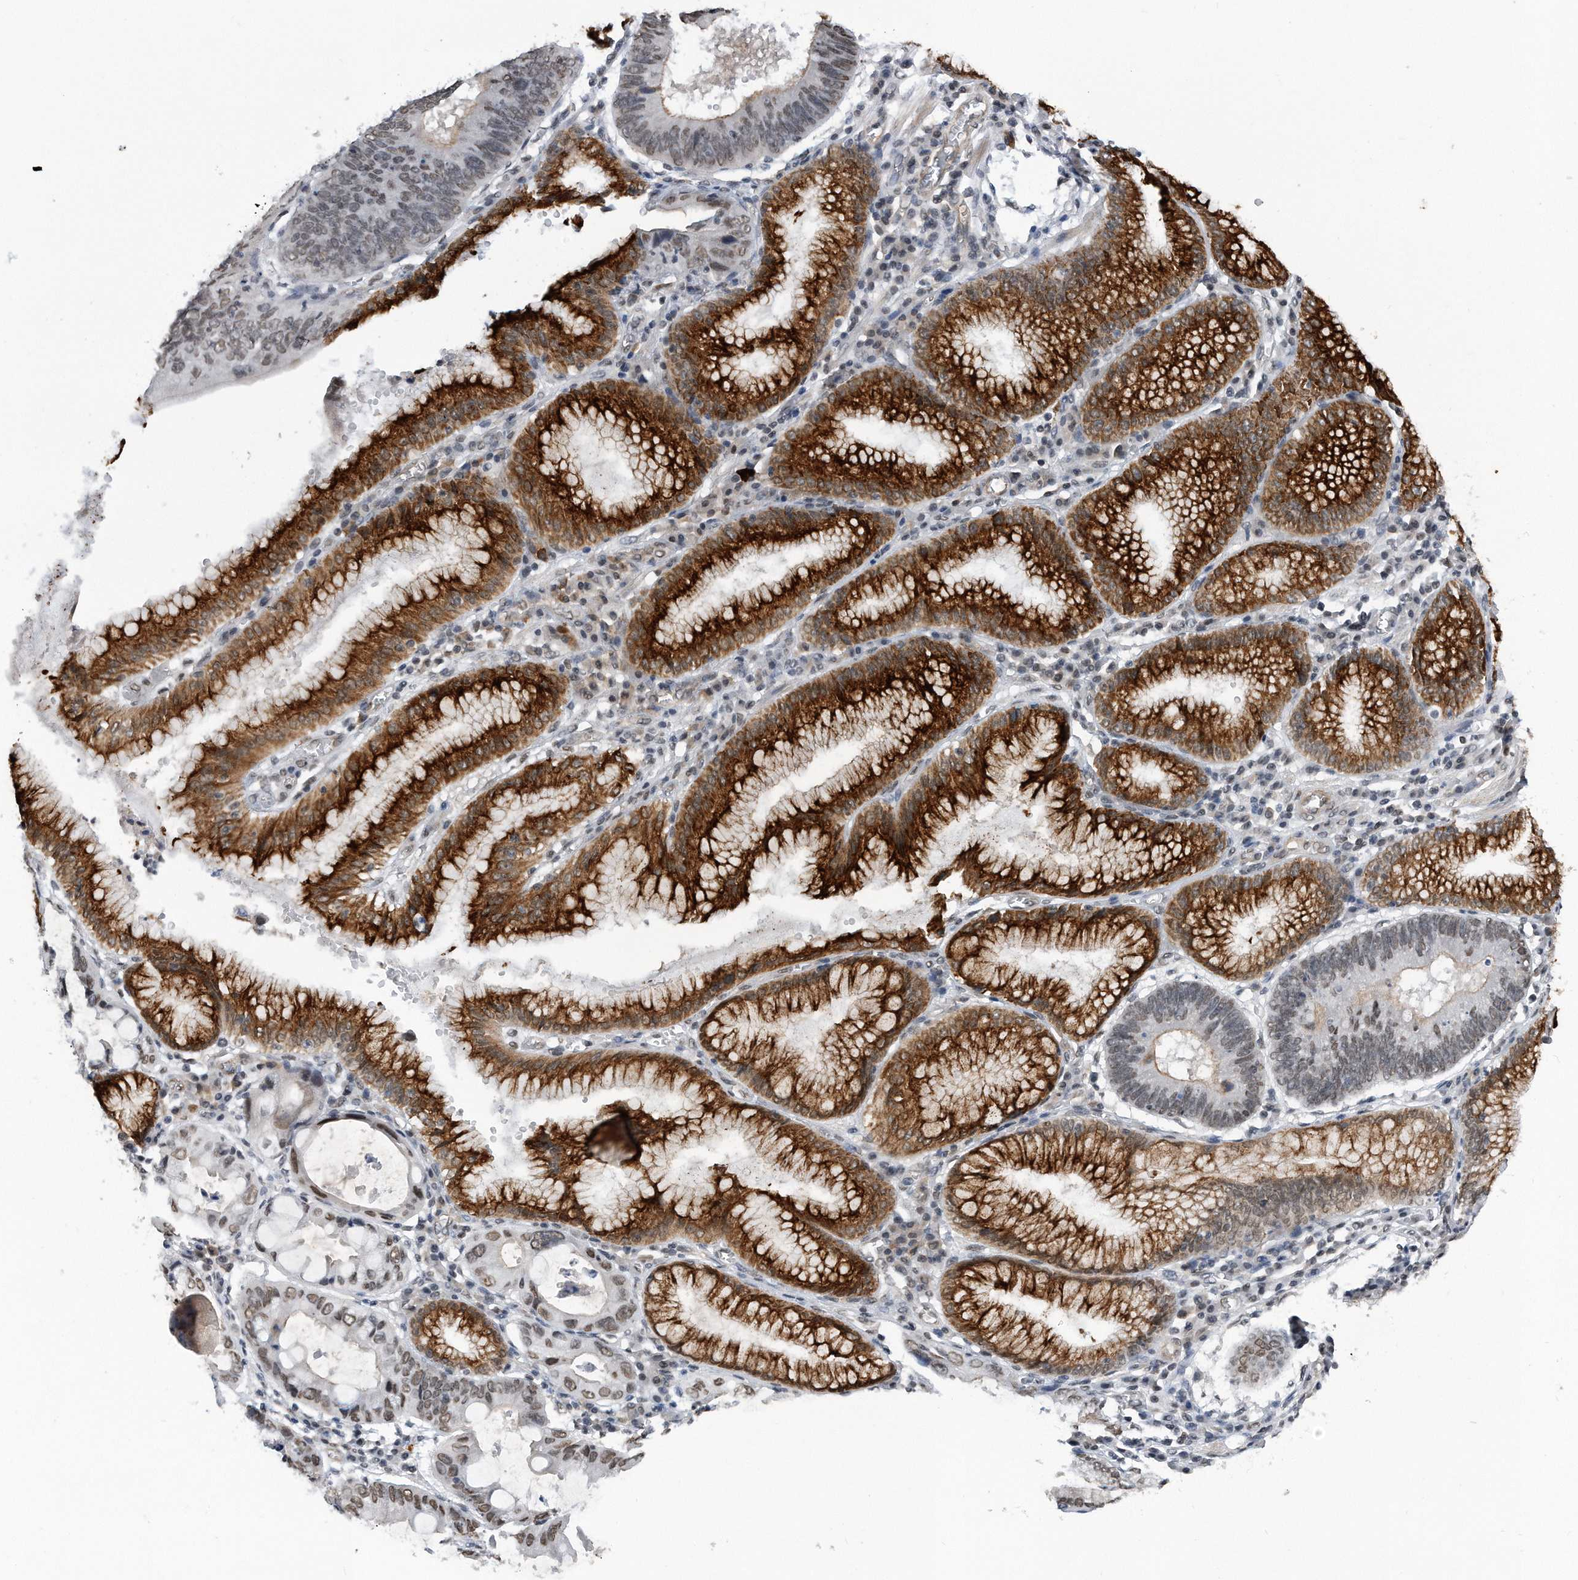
{"staining": {"intensity": "strong", "quantity": "<25%", "location": "cytoplasmic/membranous,nuclear"}, "tissue": "stomach cancer", "cell_type": "Tumor cells", "image_type": "cancer", "snomed": [{"axis": "morphology", "description": "Adenocarcinoma, NOS"}, {"axis": "topography", "description": "Stomach"}], "caption": "Immunohistochemical staining of stomach cancer (adenocarcinoma) reveals medium levels of strong cytoplasmic/membranous and nuclear protein expression in about <25% of tumor cells.", "gene": "TP53INP1", "patient": {"sex": "male", "age": 59}}